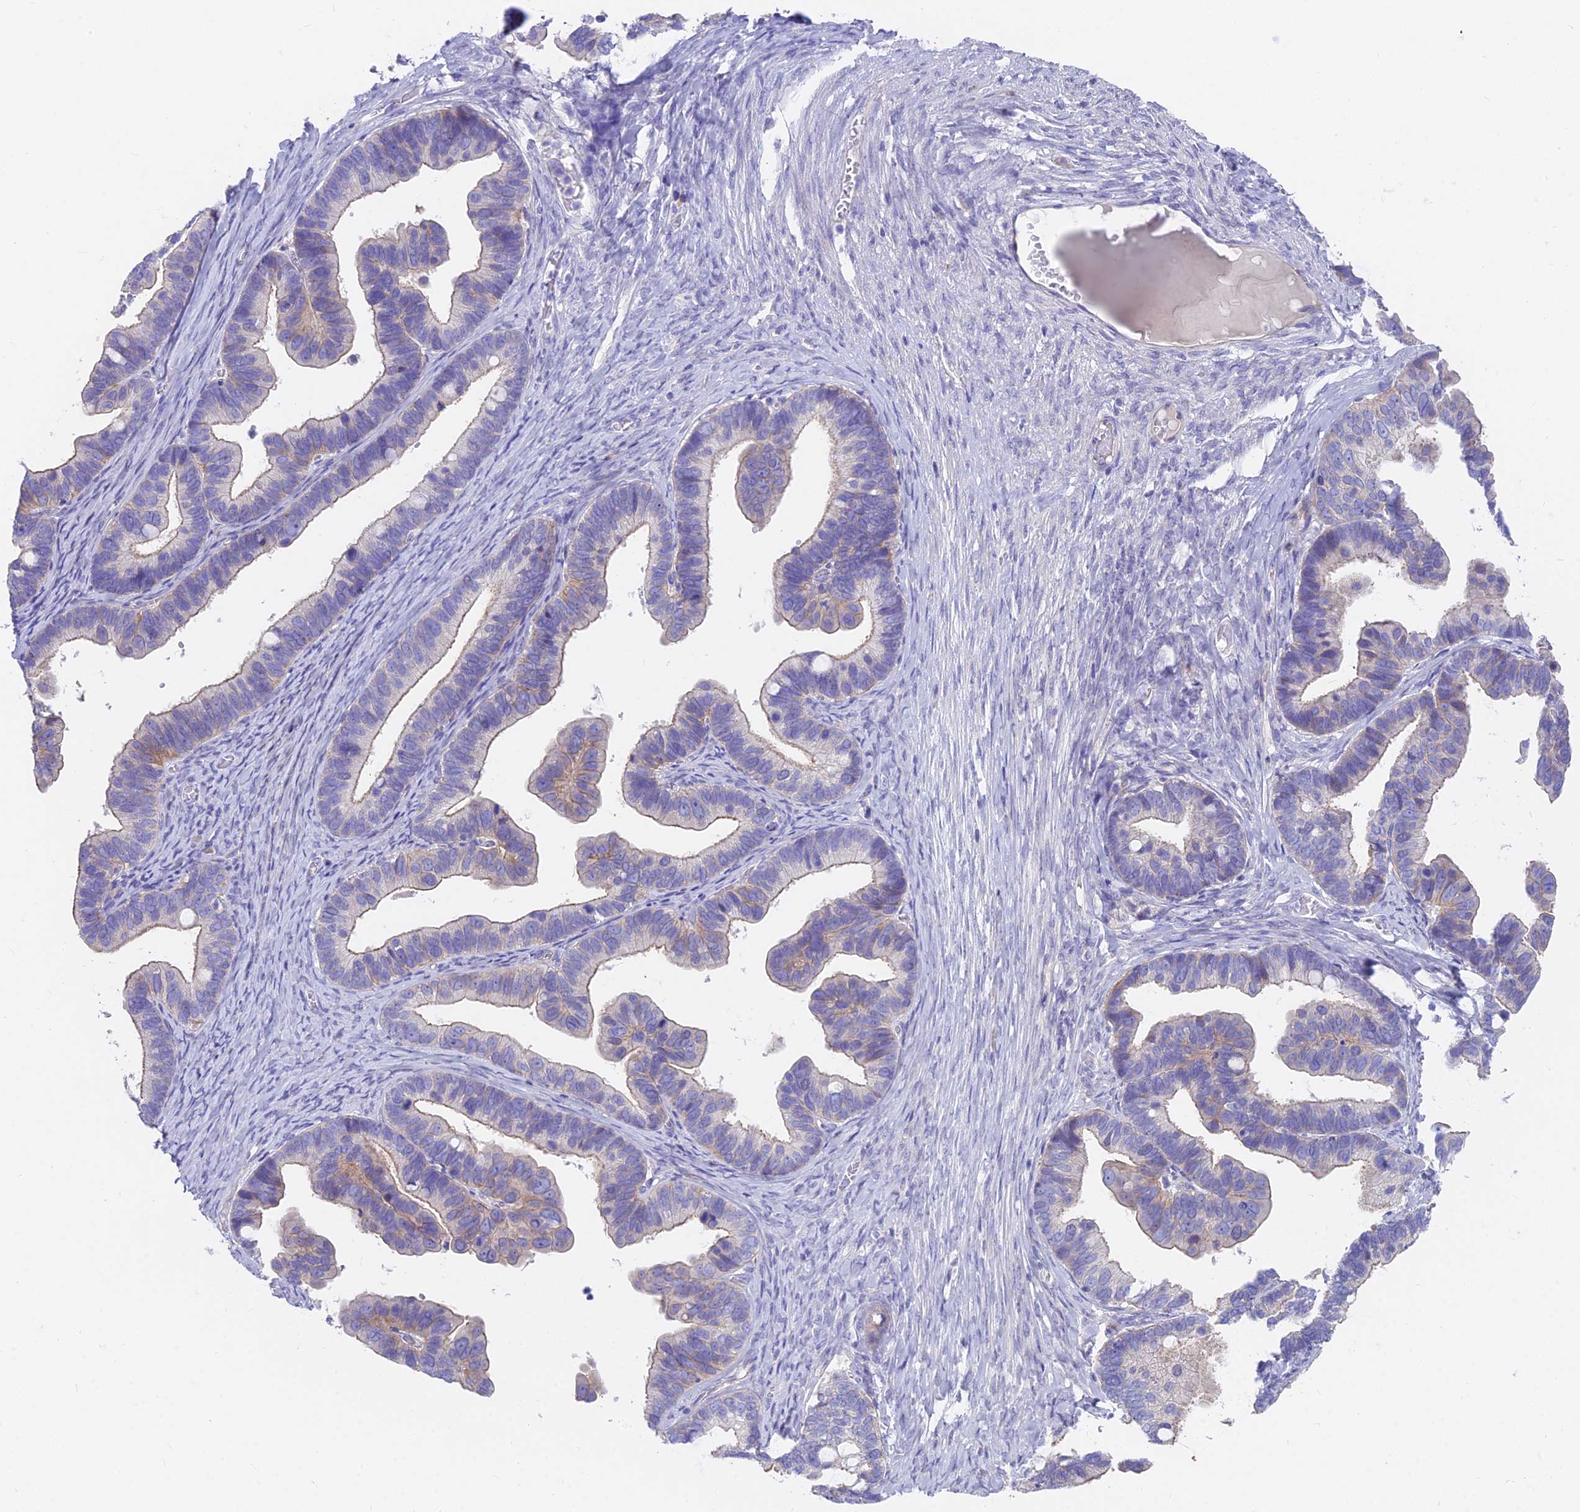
{"staining": {"intensity": "weak", "quantity": "25%-75%", "location": "cytoplasmic/membranous"}, "tissue": "ovarian cancer", "cell_type": "Tumor cells", "image_type": "cancer", "snomed": [{"axis": "morphology", "description": "Cystadenocarcinoma, serous, NOS"}, {"axis": "topography", "description": "Ovary"}], "caption": "Weak cytoplasmic/membranous staining for a protein is identified in approximately 25%-75% of tumor cells of ovarian serous cystadenocarcinoma using immunohistochemistry (IHC).", "gene": "FAM168B", "patient": {"sex": "female", "age": 56}}